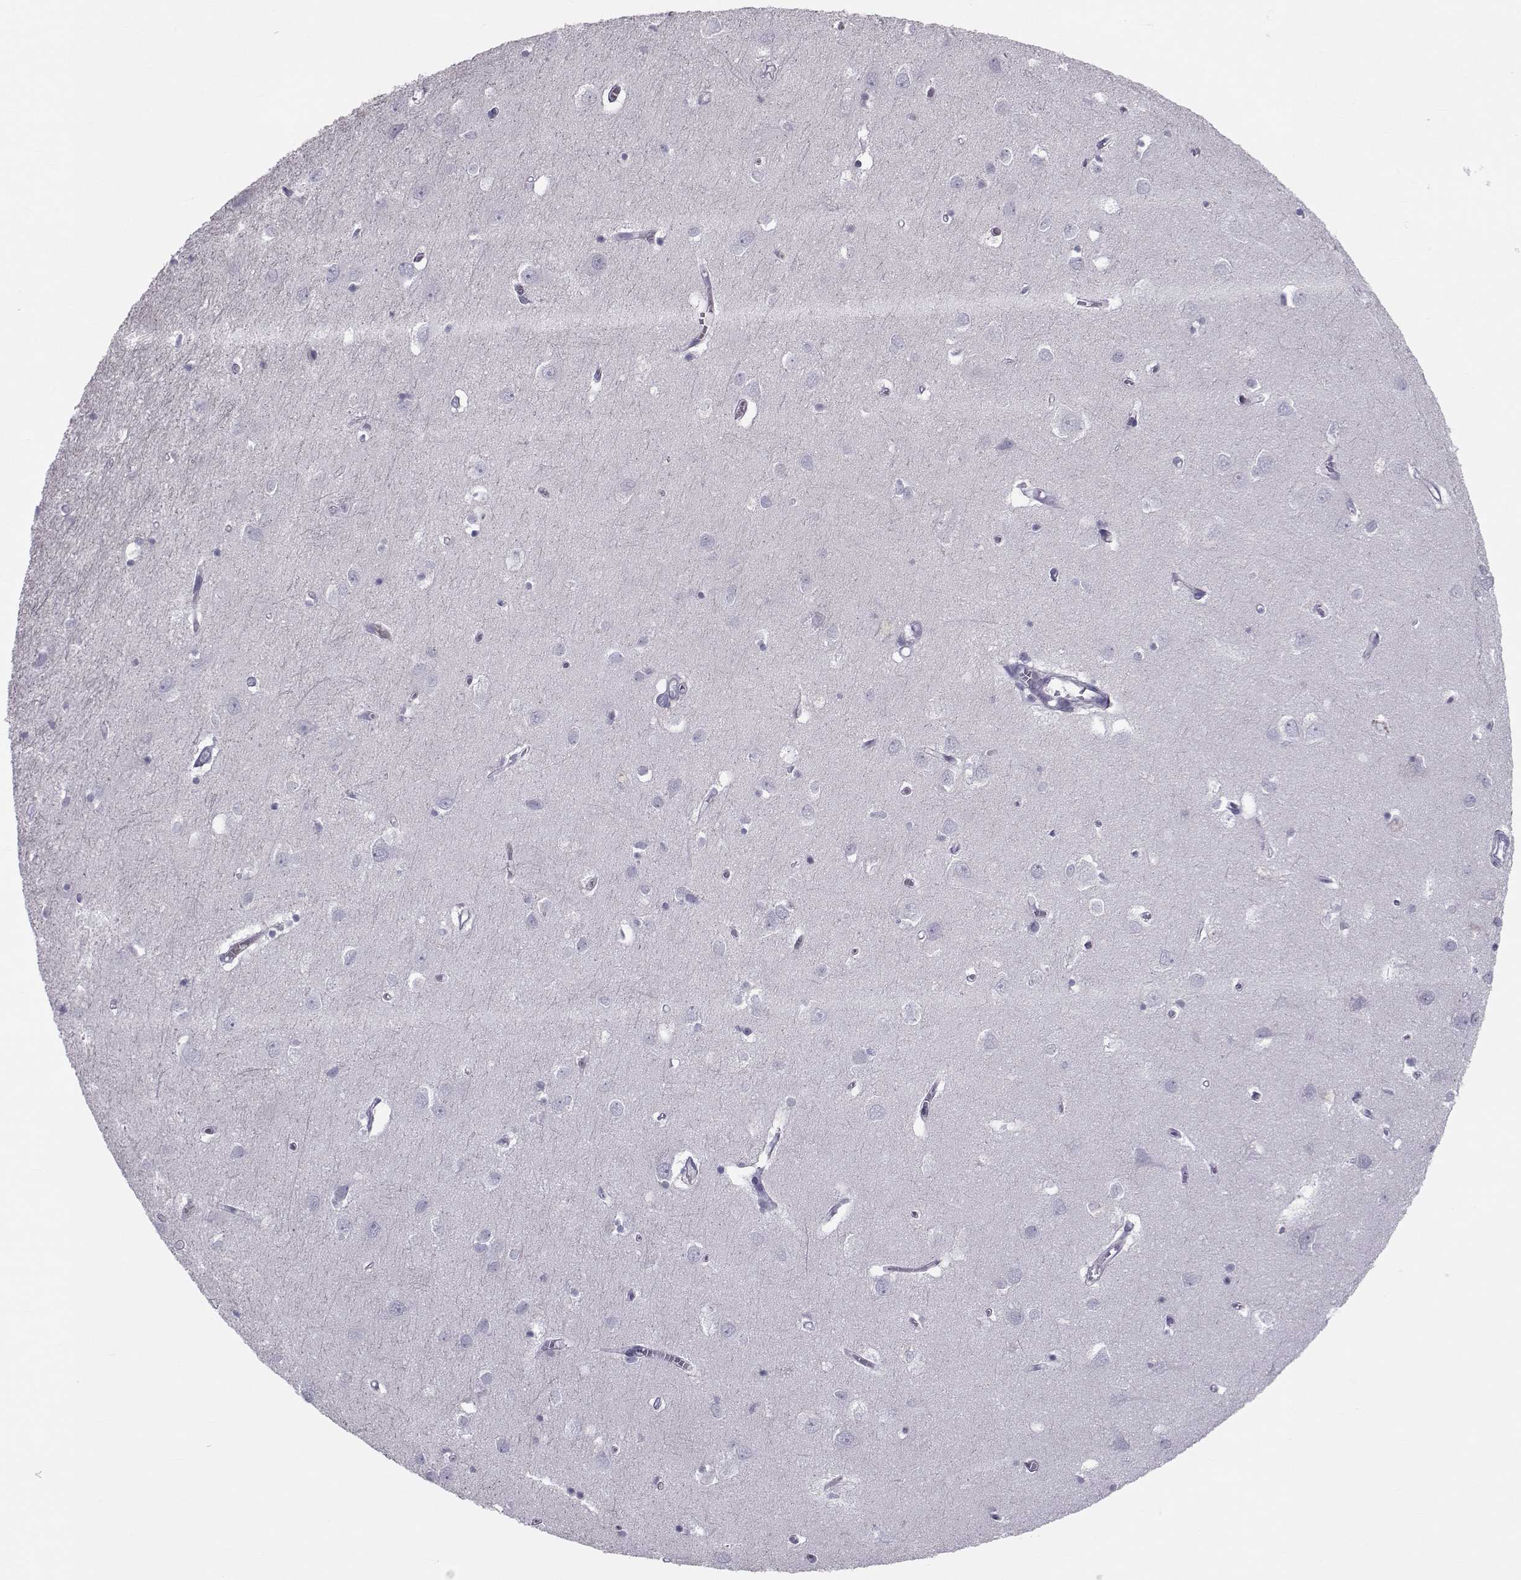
{"staining": {"intensity": "negative", "quantity": "none", "location": "none"}, "tissue": "cerebral cortex", "cell_type": "Endothelial cells", "image_type": "normal", "snomed": [{"axis": "morphology", "description": "Normal tissue, NOS"}, {"axis": "topography", "description": "Cerebral cortex"}], "caption": "Endothelial cells are negative for protein expression in benign human cerebral cortex. (DAB immunohistochemistry (IHC) with hematoxylin counter stain).", "gene": "GARIN3", "patient": {"sex": "male", "age": 70}}